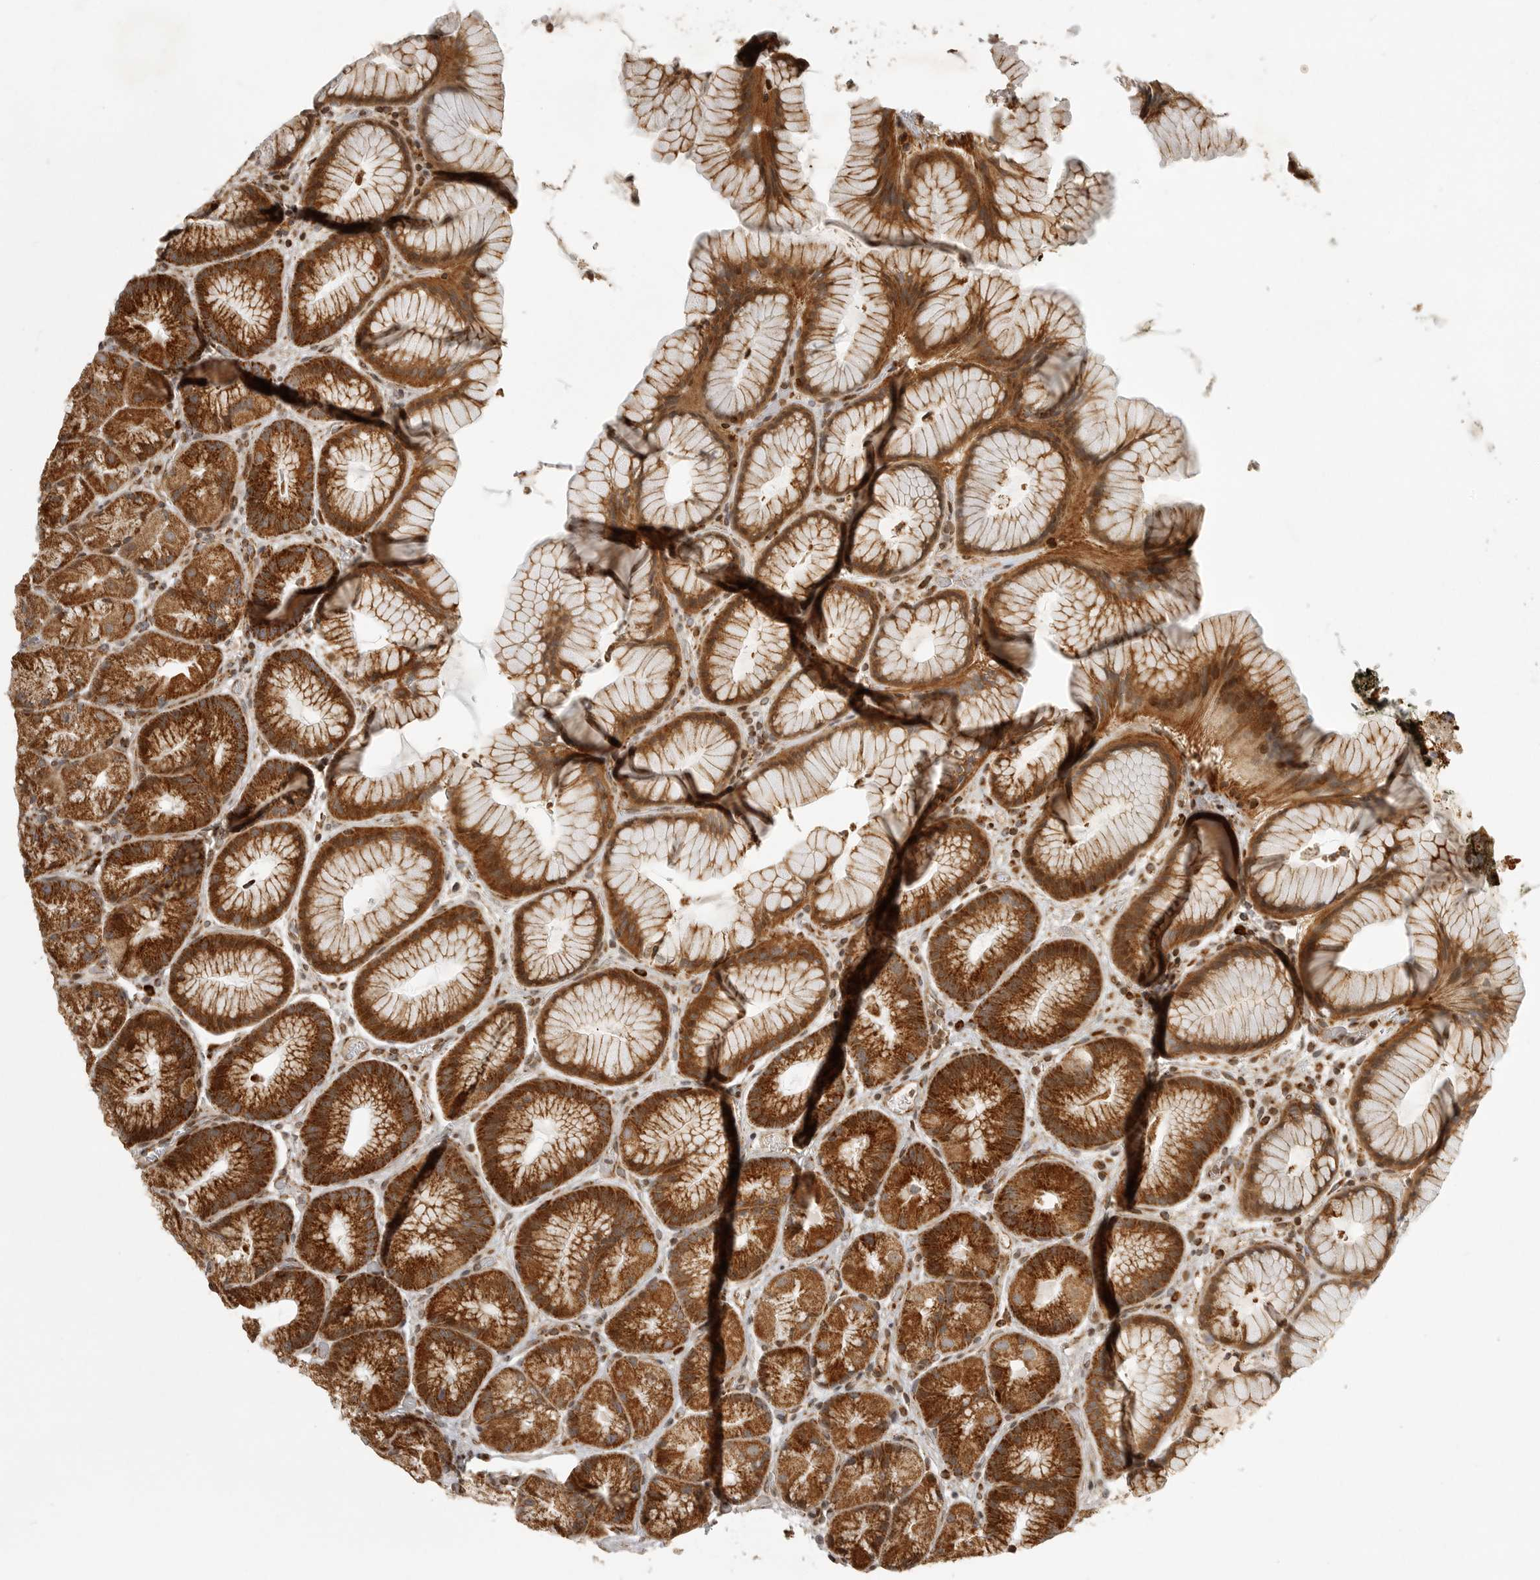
{"staining": {"intensity": "strong", "quantity": ">75%", "location": "cytoplasmic/membranous"}, "tissue": "stomach", "cell_type": "Glandular cells", "image_type": "normal", "snomed": [{"axis": "morphology", "description": "Normal tissue, NOS"}, {"axis": "topography", "description": "Stomach, upper"}, {"axis": "topography", "description": "Stomach"}], "caption": "Glandular cells display strong cytoplasmic/membranous positivity in about >75% of cells in unremarkable stomach.", "gene": "NARS2", "patient": {"sex": "male", "age": 48}}